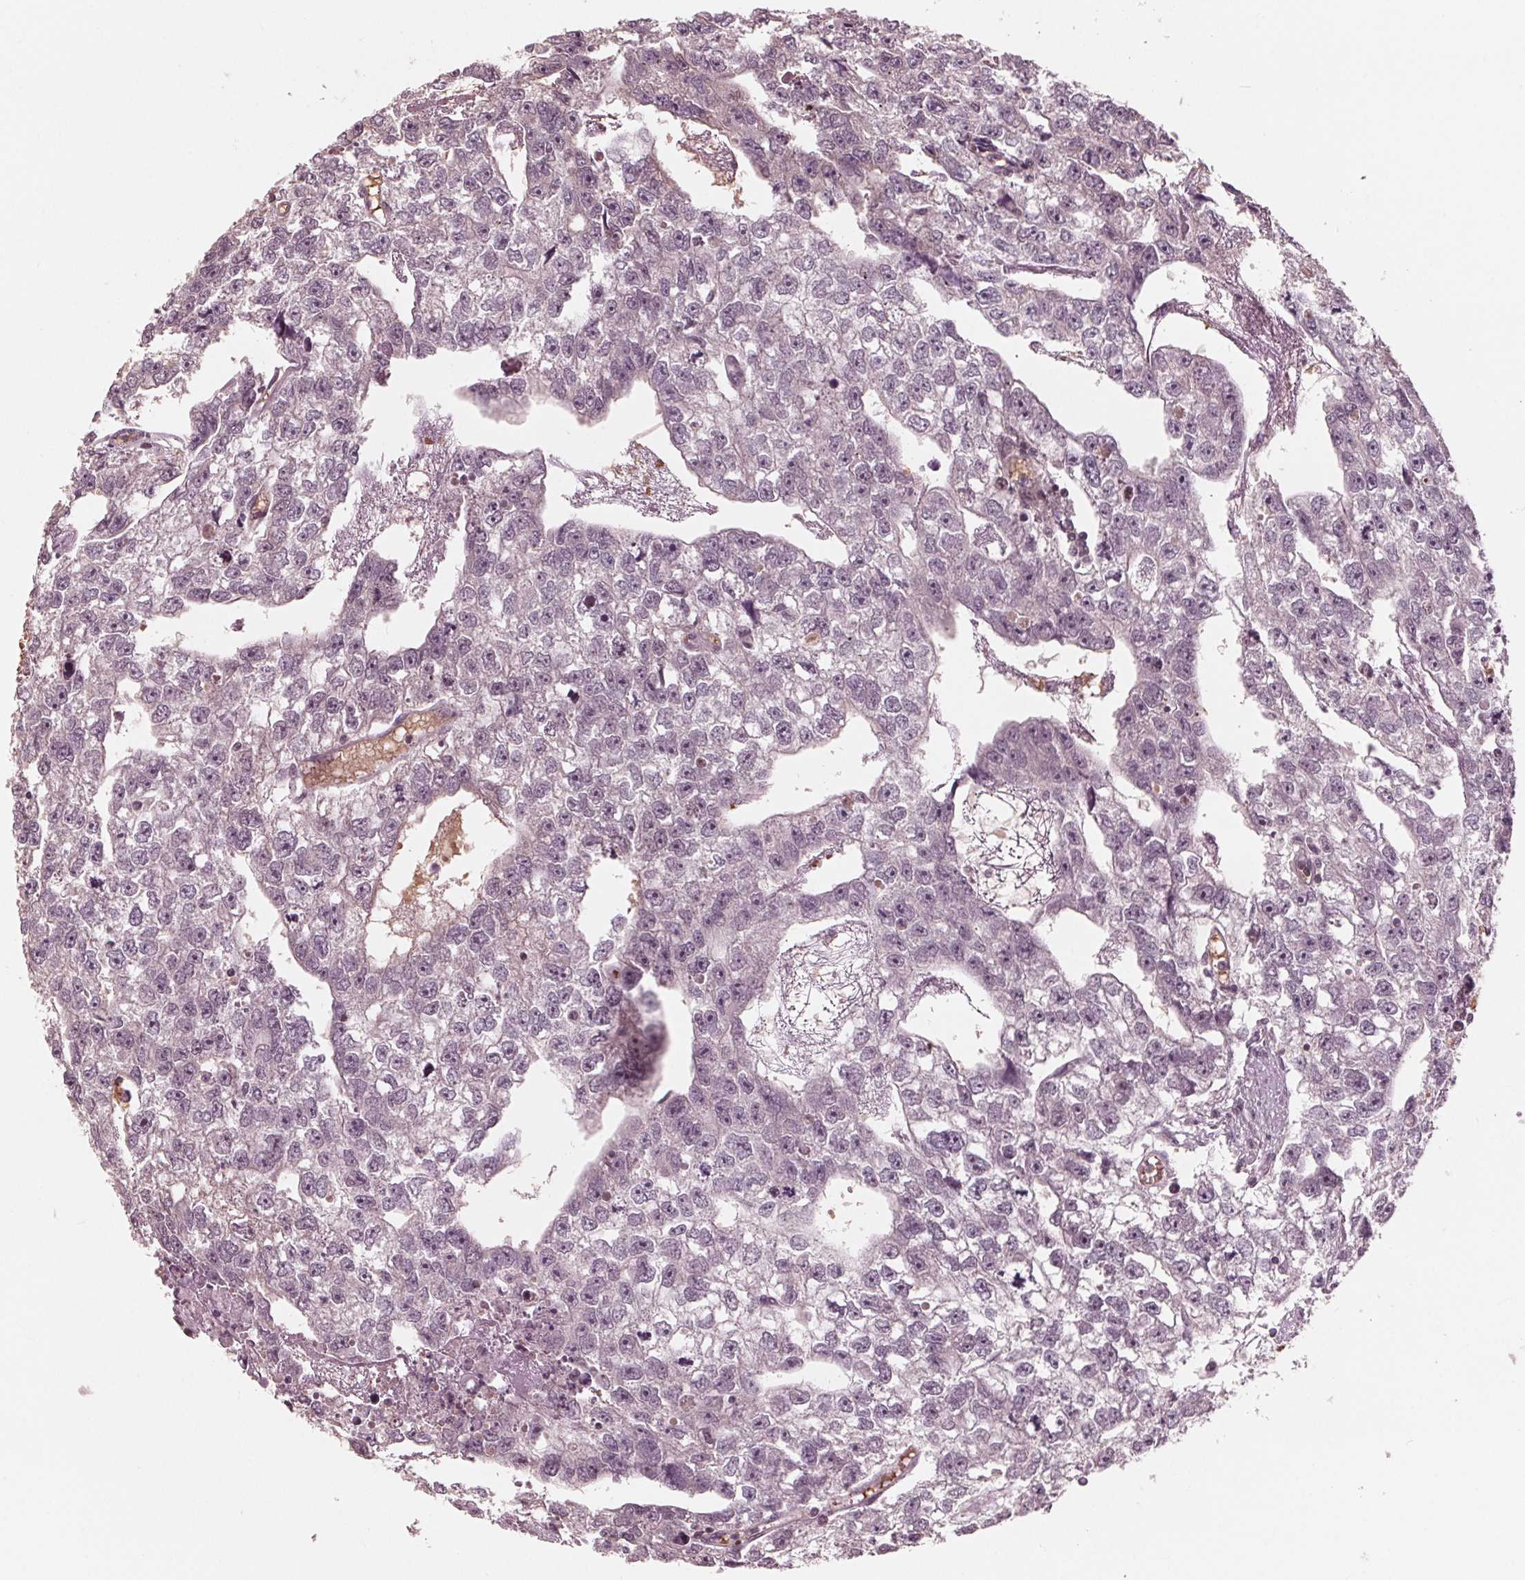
{"staining": {"intensity": "negative", "quantity": "none", "location": "none"}, "tissue": "testis cancer", "cell_type": "Tumor cells", "image_type": "cancer", "snomed": [{"axis": "morphology", "description": "Carcinoma, Embryonal, NOS"}, {"axis": "morphology", "description": "Teratoma, malignant, NOS"}, {"axis": "topography", "description": "Testis"}], "caption": "The image exhibits no significant expression in tumor cells of testis teratoma (malignant).", "gene": "HIRIP3", "patient": {"sex": "male", "age": 44}}